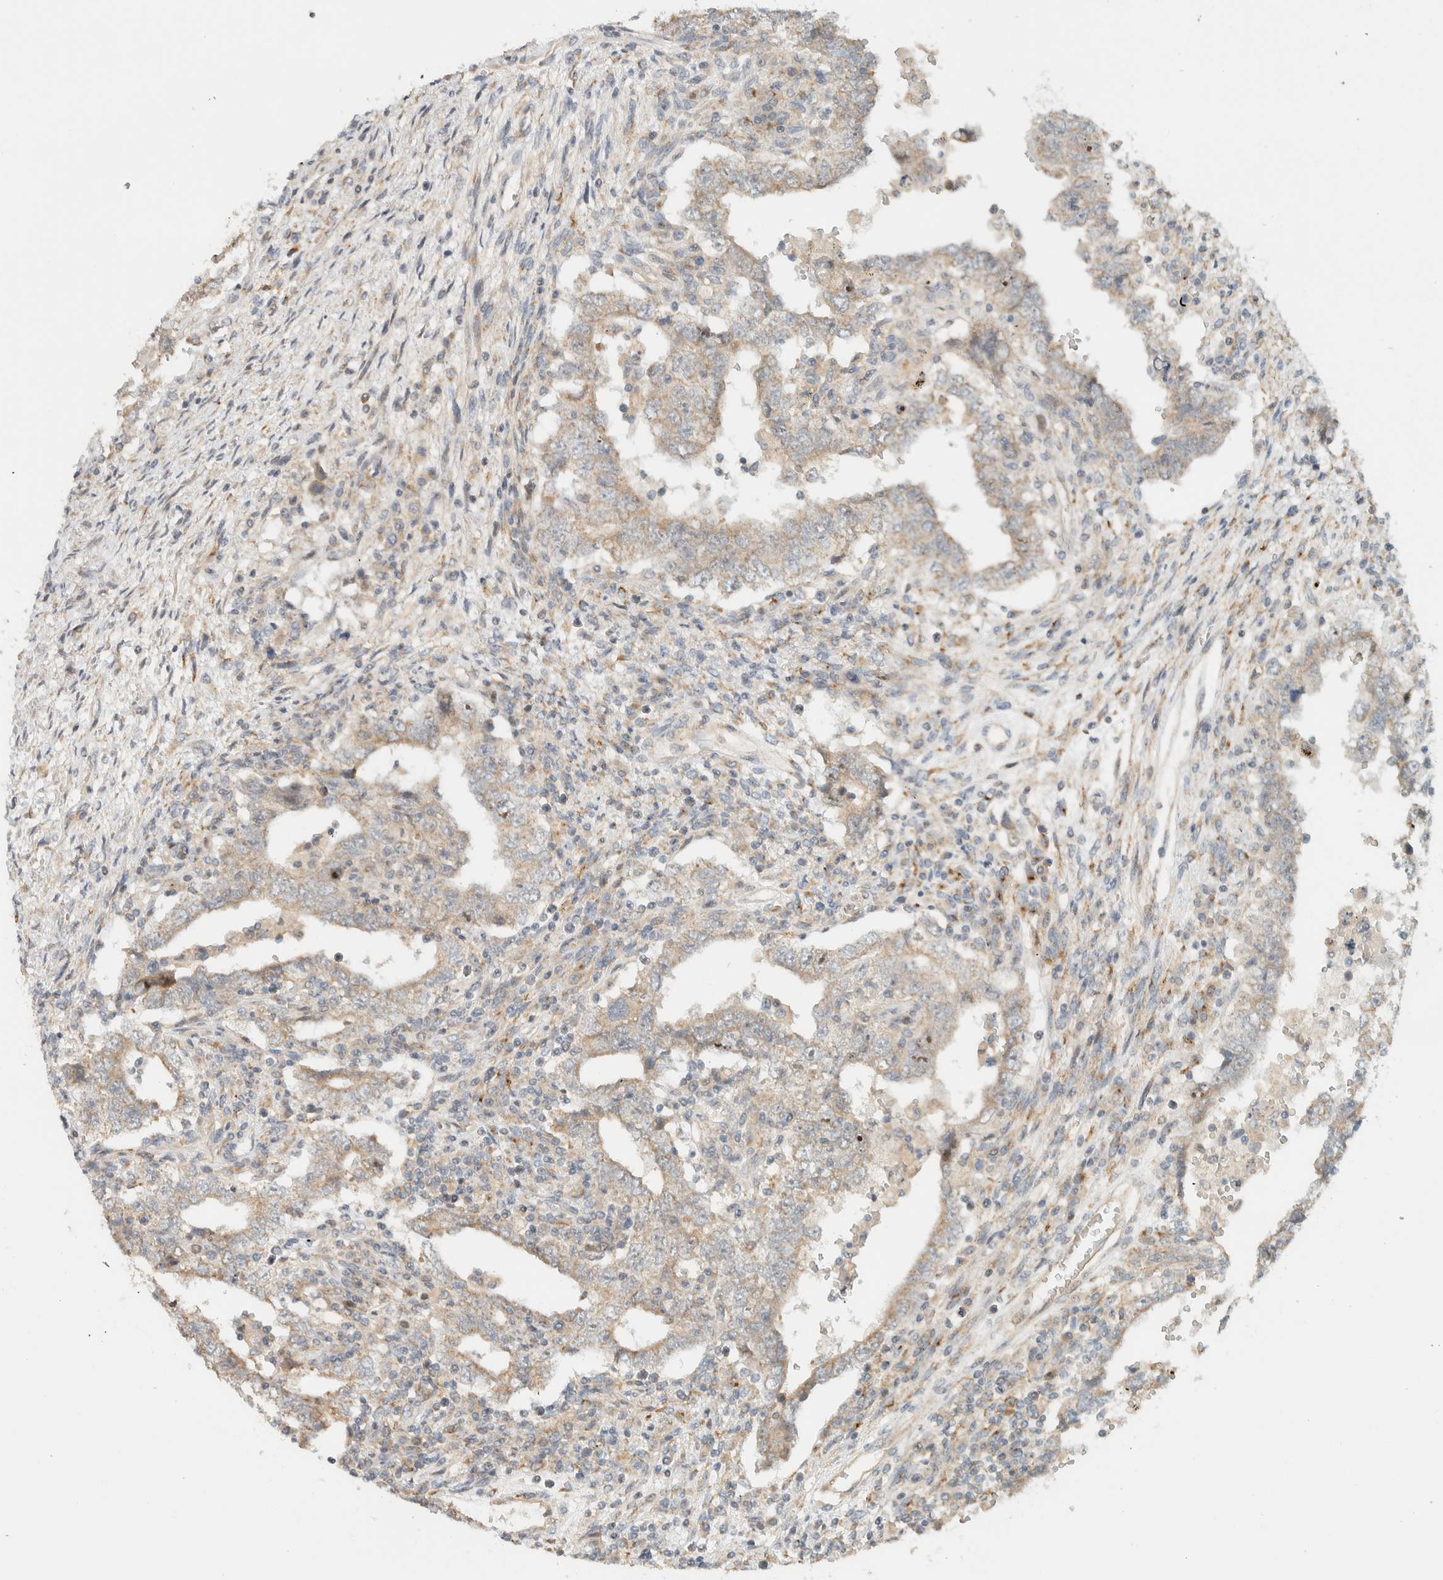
{"staining": {"intensity": "weak", "quantity": ">75%", "location": "cytoplasmic/membranous"}, "tissue": "testis cancer", "cell_type": "Tumor cells", "image_type": "cancer", "snomed": [{"axis": "morphology", "description": "Carcinoma, Embryonal, NOS"}, {"axis": "topography", "description": "Testis"}], "caption": "Protein analysis of testis embryonal carcinoma tissue reveals weak cytoplasmic/membranous staining in about >75% of tumor cells. The staining was performed using DAB (3,3'-diaminobenzidine) to visualize the protein expression in brown, while the nuclei were stained in blue with hematoxylin (Magnification: 20x).", "gene": "CCDC171", "patient": {"sex": "male", "age": 26}}